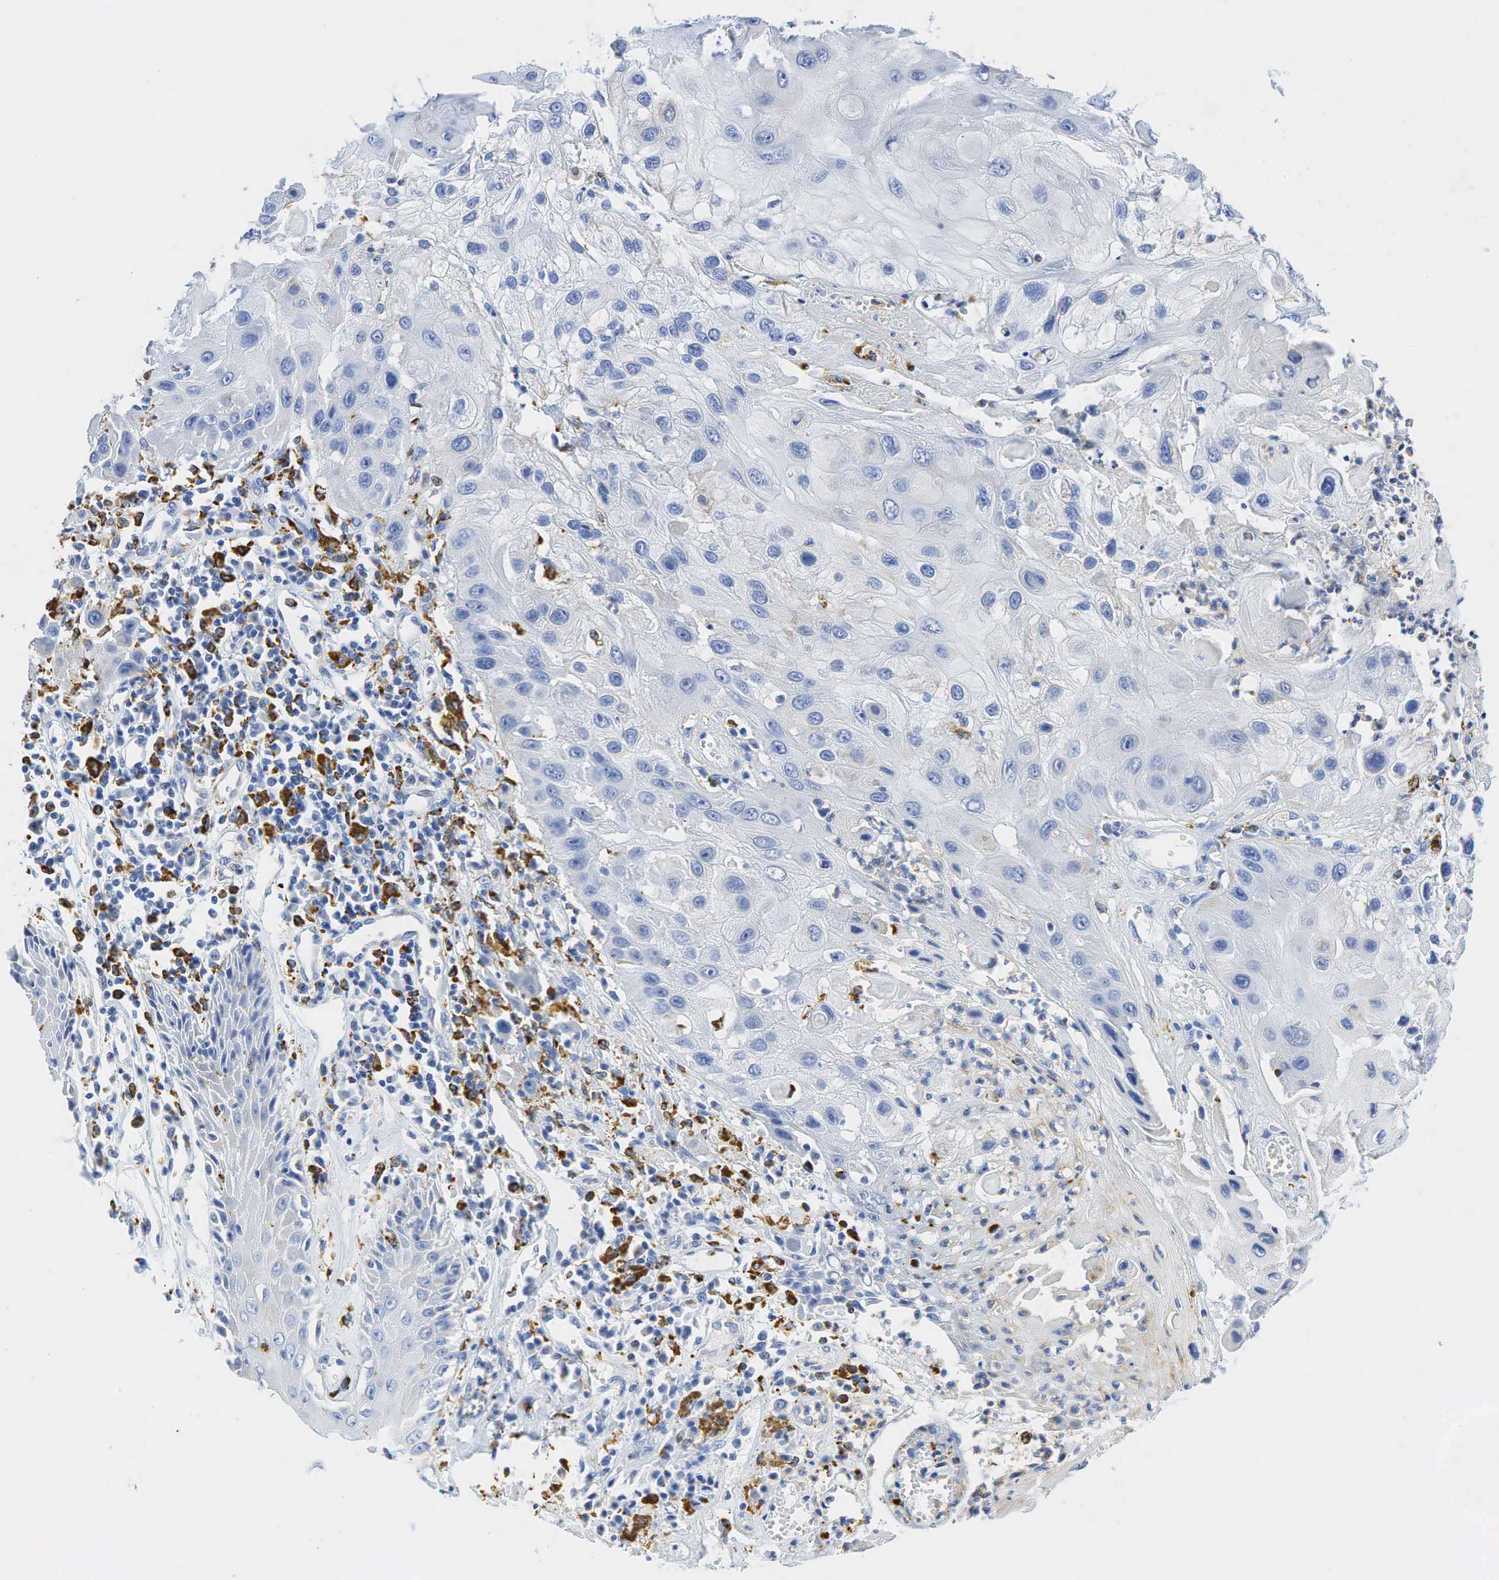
{"staining": {"intensity": "negative", "quantity": "none", "location": "none"}, "tissue": "skin cancer", "cell_type": "Tumor cells", "image_type": "cancer", "snomed": [{"axis": "morphology", "description": "Squamous cell carcinoma, NOS"}, {"axis": "topography", "description": "Skin"}, {"axis": "topography", "description": "Anal"}], "caption": "The image shows no staining of tumor cells in skin squamous cell carcinoma.", "gene": "CD68", "patient": {"sex": "male", "age": 61}}